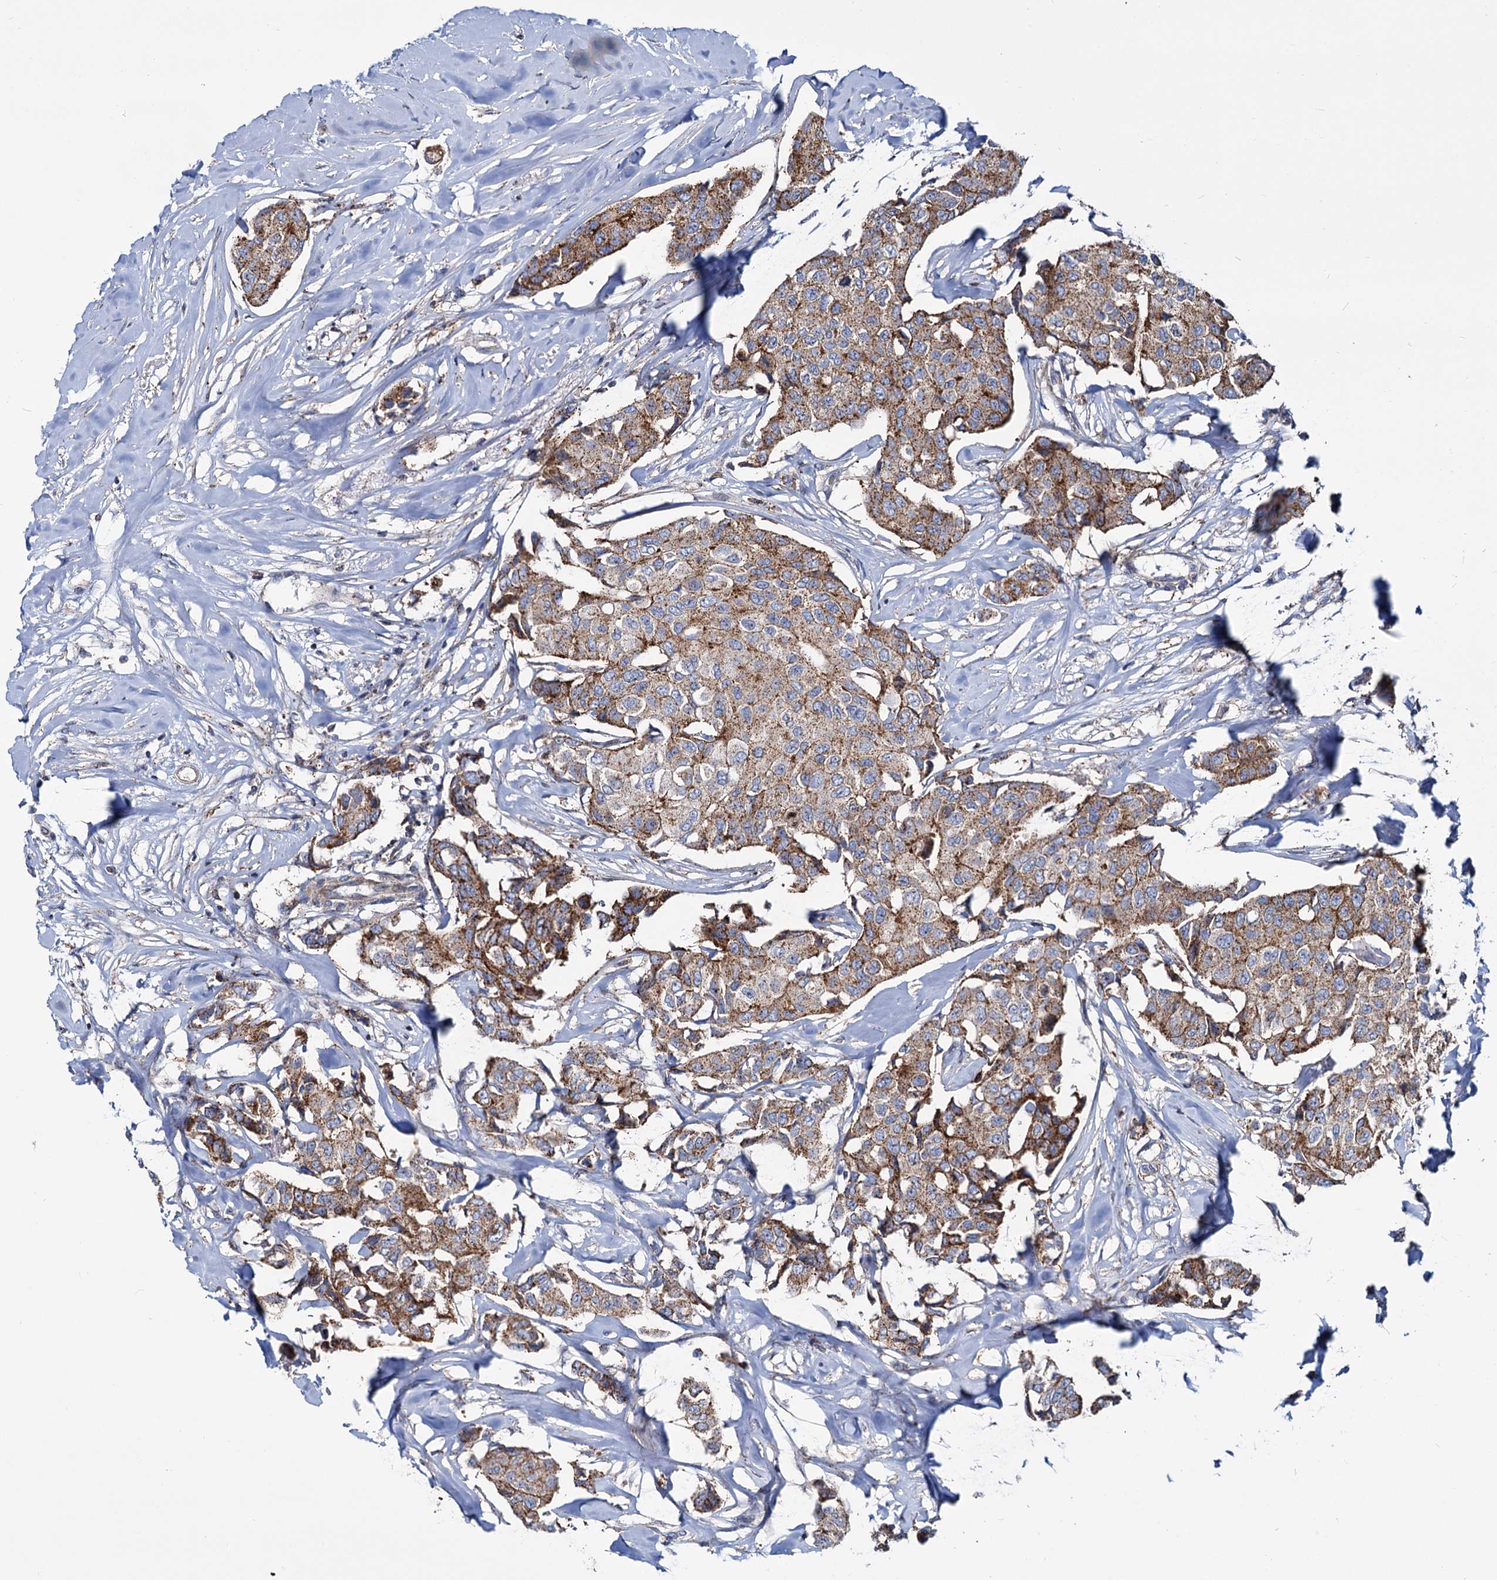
{"staining": {"intensity": "moderate", "quantity": ">75%", "location": "cytoplasmic/membranous"}, "tissue": "breast cancer", "cell_type": "Tumor cells", "image_type": "cancer", "snomed": [{"axis": "morphology", "description": "Duct carcinoma"}, {"axis": "topography", "description": "Breast"}], "caption": "A medium amount of moderate cytoplasmic/membranous expression is identified in approximately >75% of tumor cells in intraductal carcinoma (breast) tissue.", "gene": "PSEN1", "patient": {"sex": "female", "age": 80}}